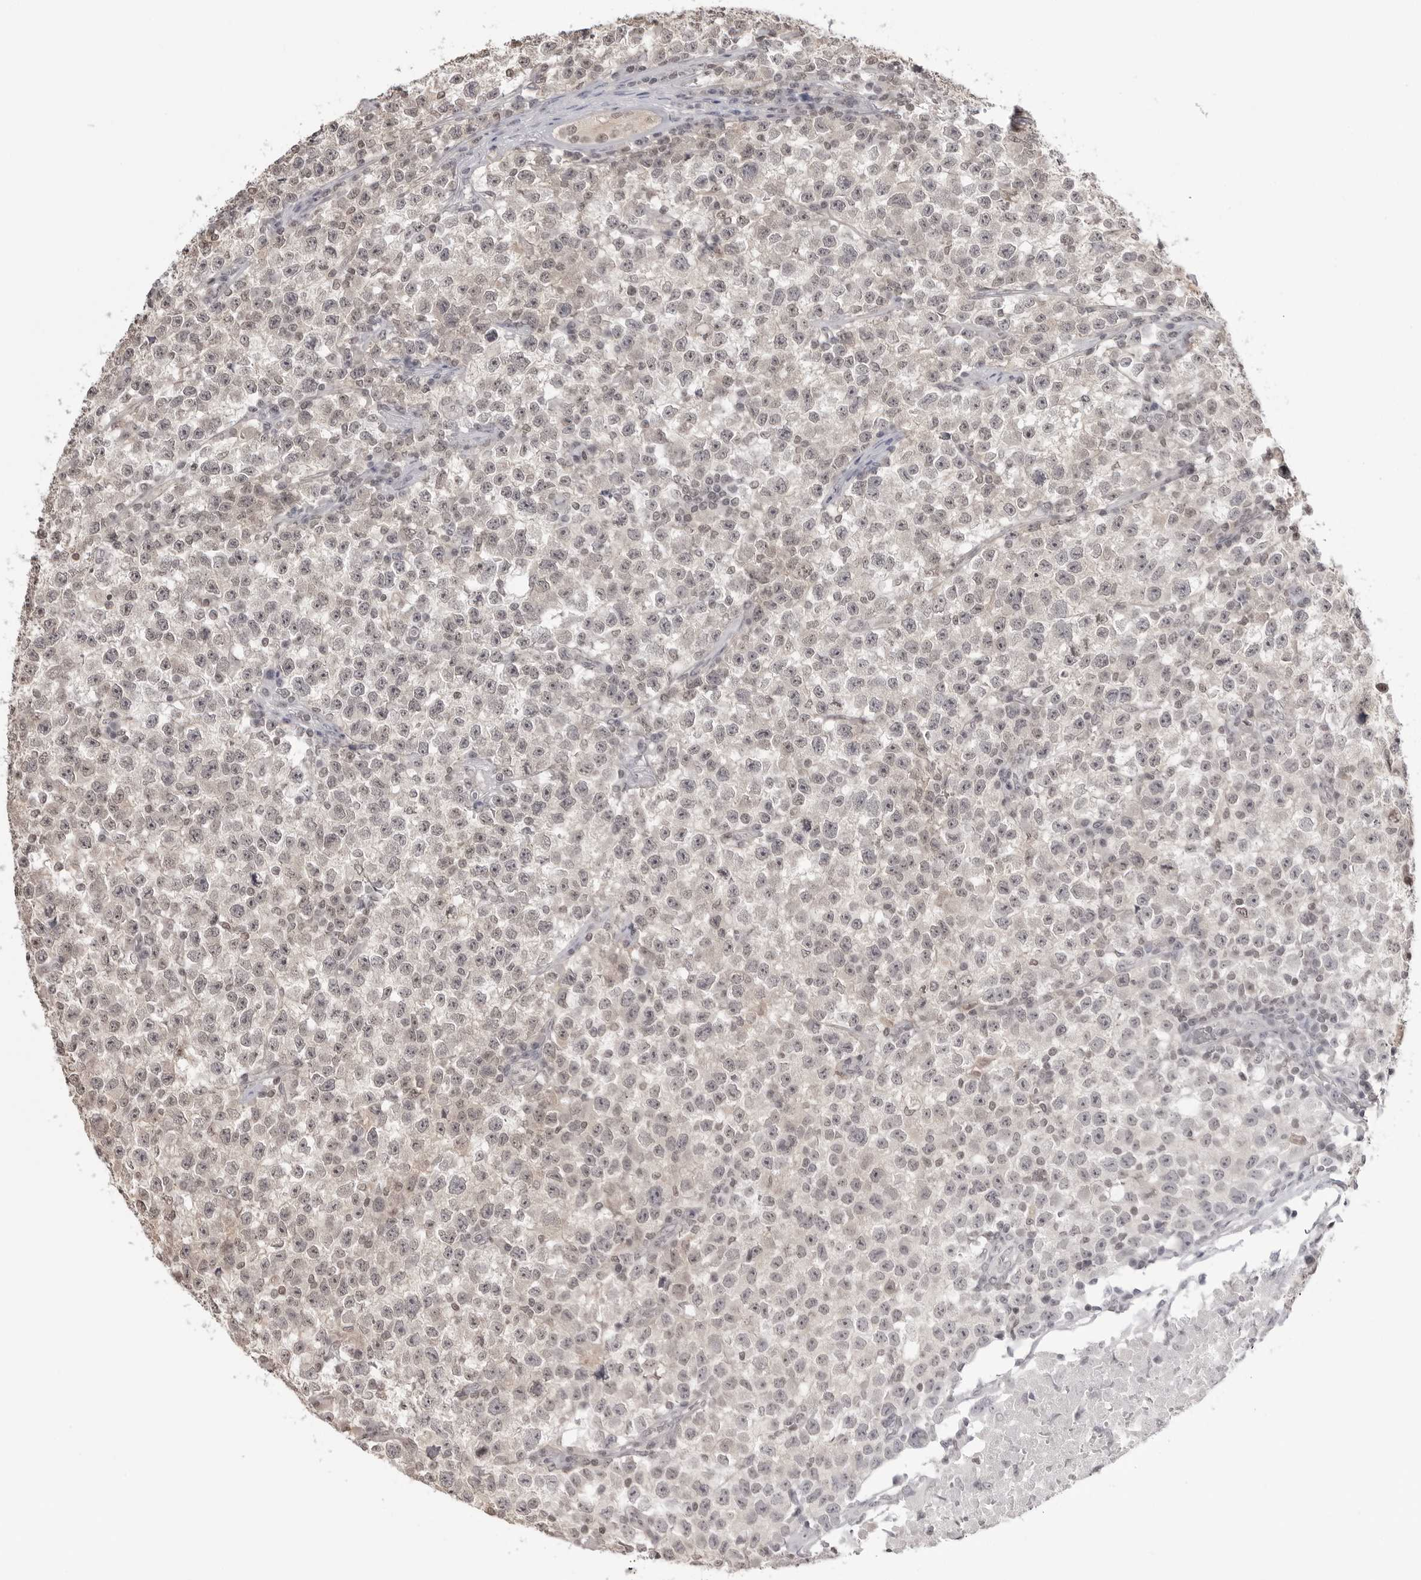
{"staining": {"intensity": "negative", "quantity": "none", "location": "none"}, "tissue": "testis cancer", "cell_type": "Tumor cells", "image_type": "cancer", "snomed": [{"axis": "morphology", "description": "Seminoma, NOS"}, {"axis": "topography", "description": "Testis"}], "caption": "Immunohistochemical staining of human testis cancer demonstrates no significant staining in tumor cells.", "gene": "YWHAG", "patient": {"sex": "male", "age": 22}}